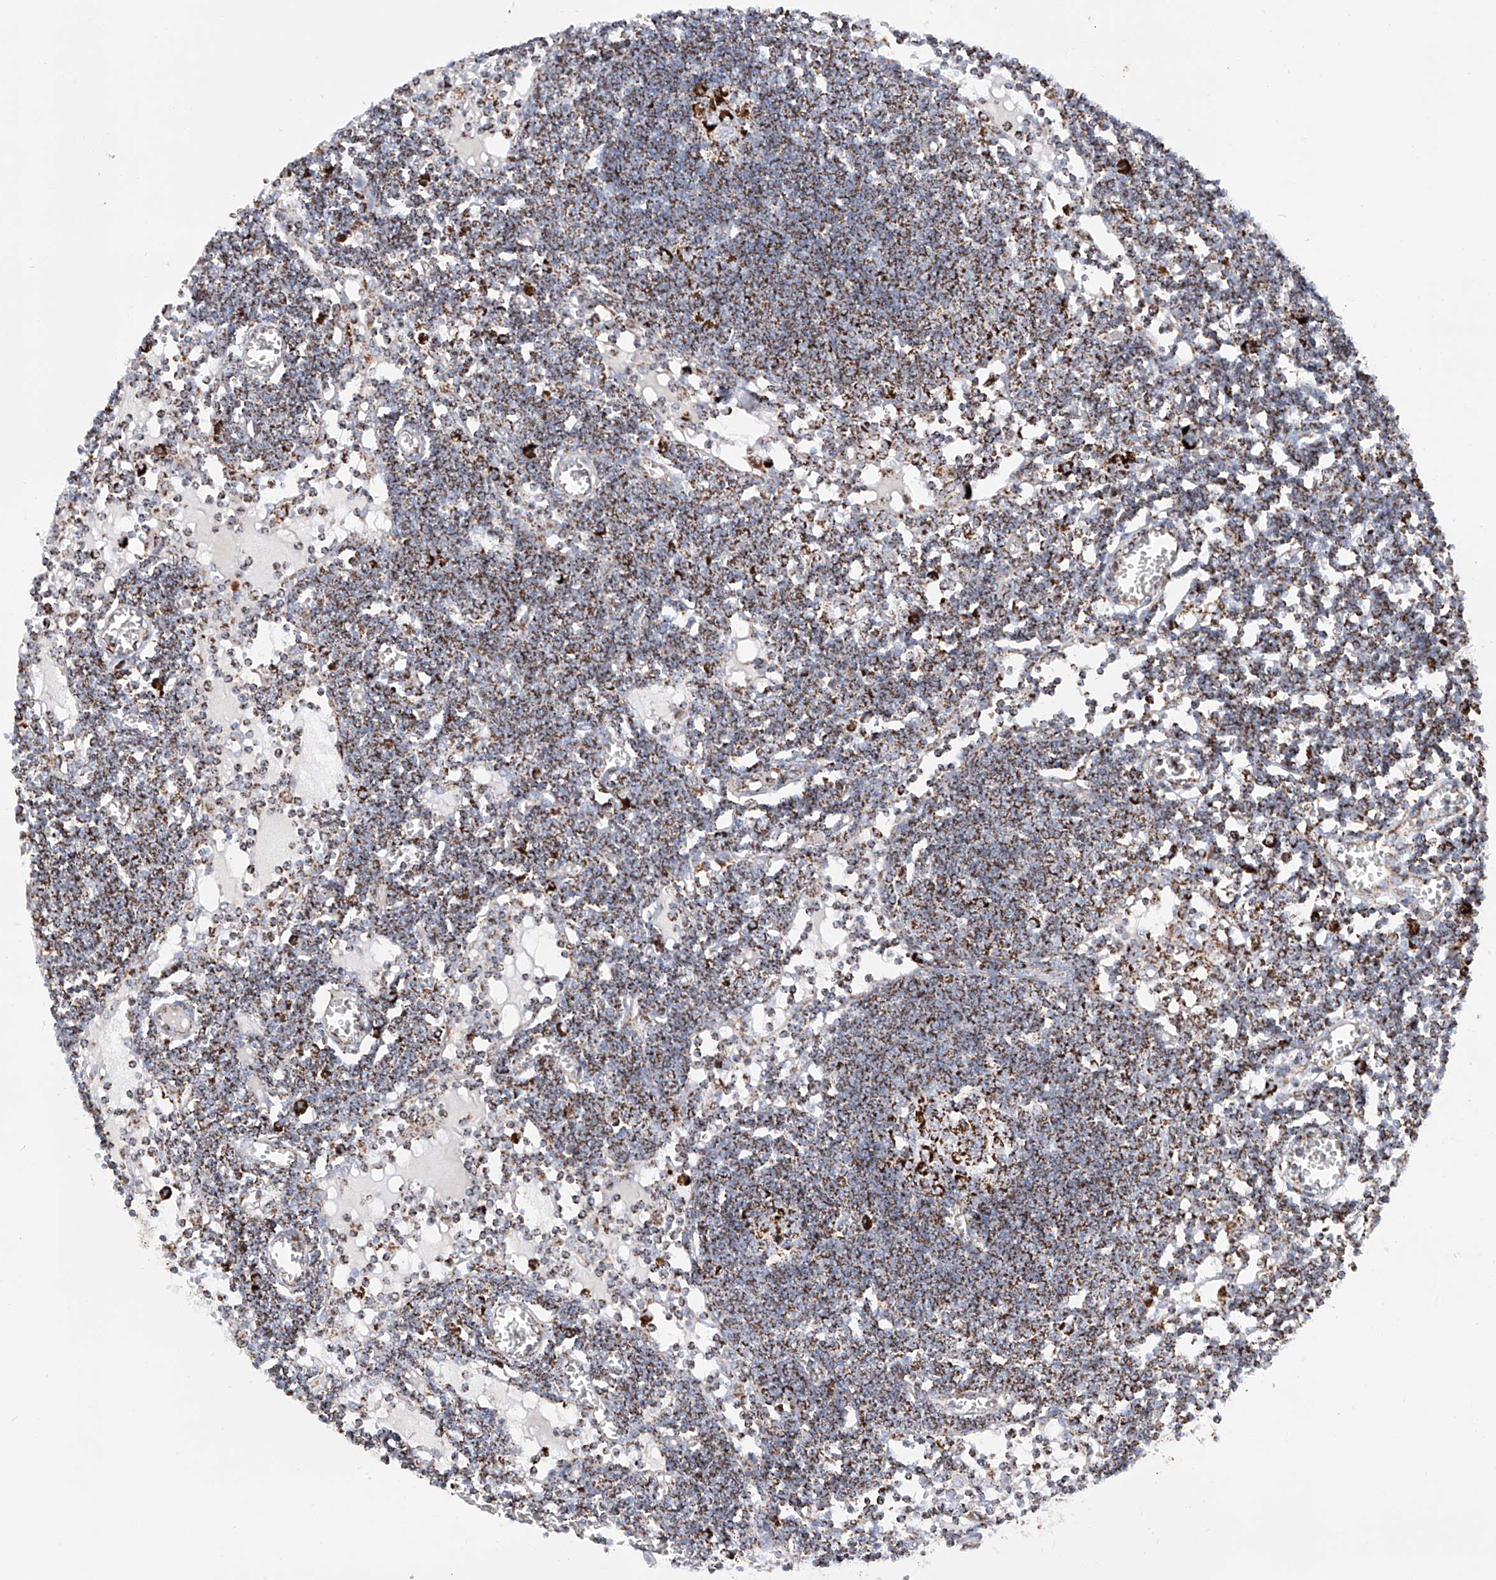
{"staining": {"intensity": "strong", "quantity": "25%-75%", "location": "cytoplasmic/membranous"}, "tissue": "lymph node", "cell_type": "Germinal center cells", "image_type": "normal", "snomed": [{"axis": "morphology", "description": "Normal tissue, NOS"}, {"axis": "topography", "description": "Lymph node"}], "caption": "Human lymph node stained with a protein marker exhibits strong staining in germinal center cells.", "gene": "TTC27", "patient": {"sex": "female", "age": 11}}